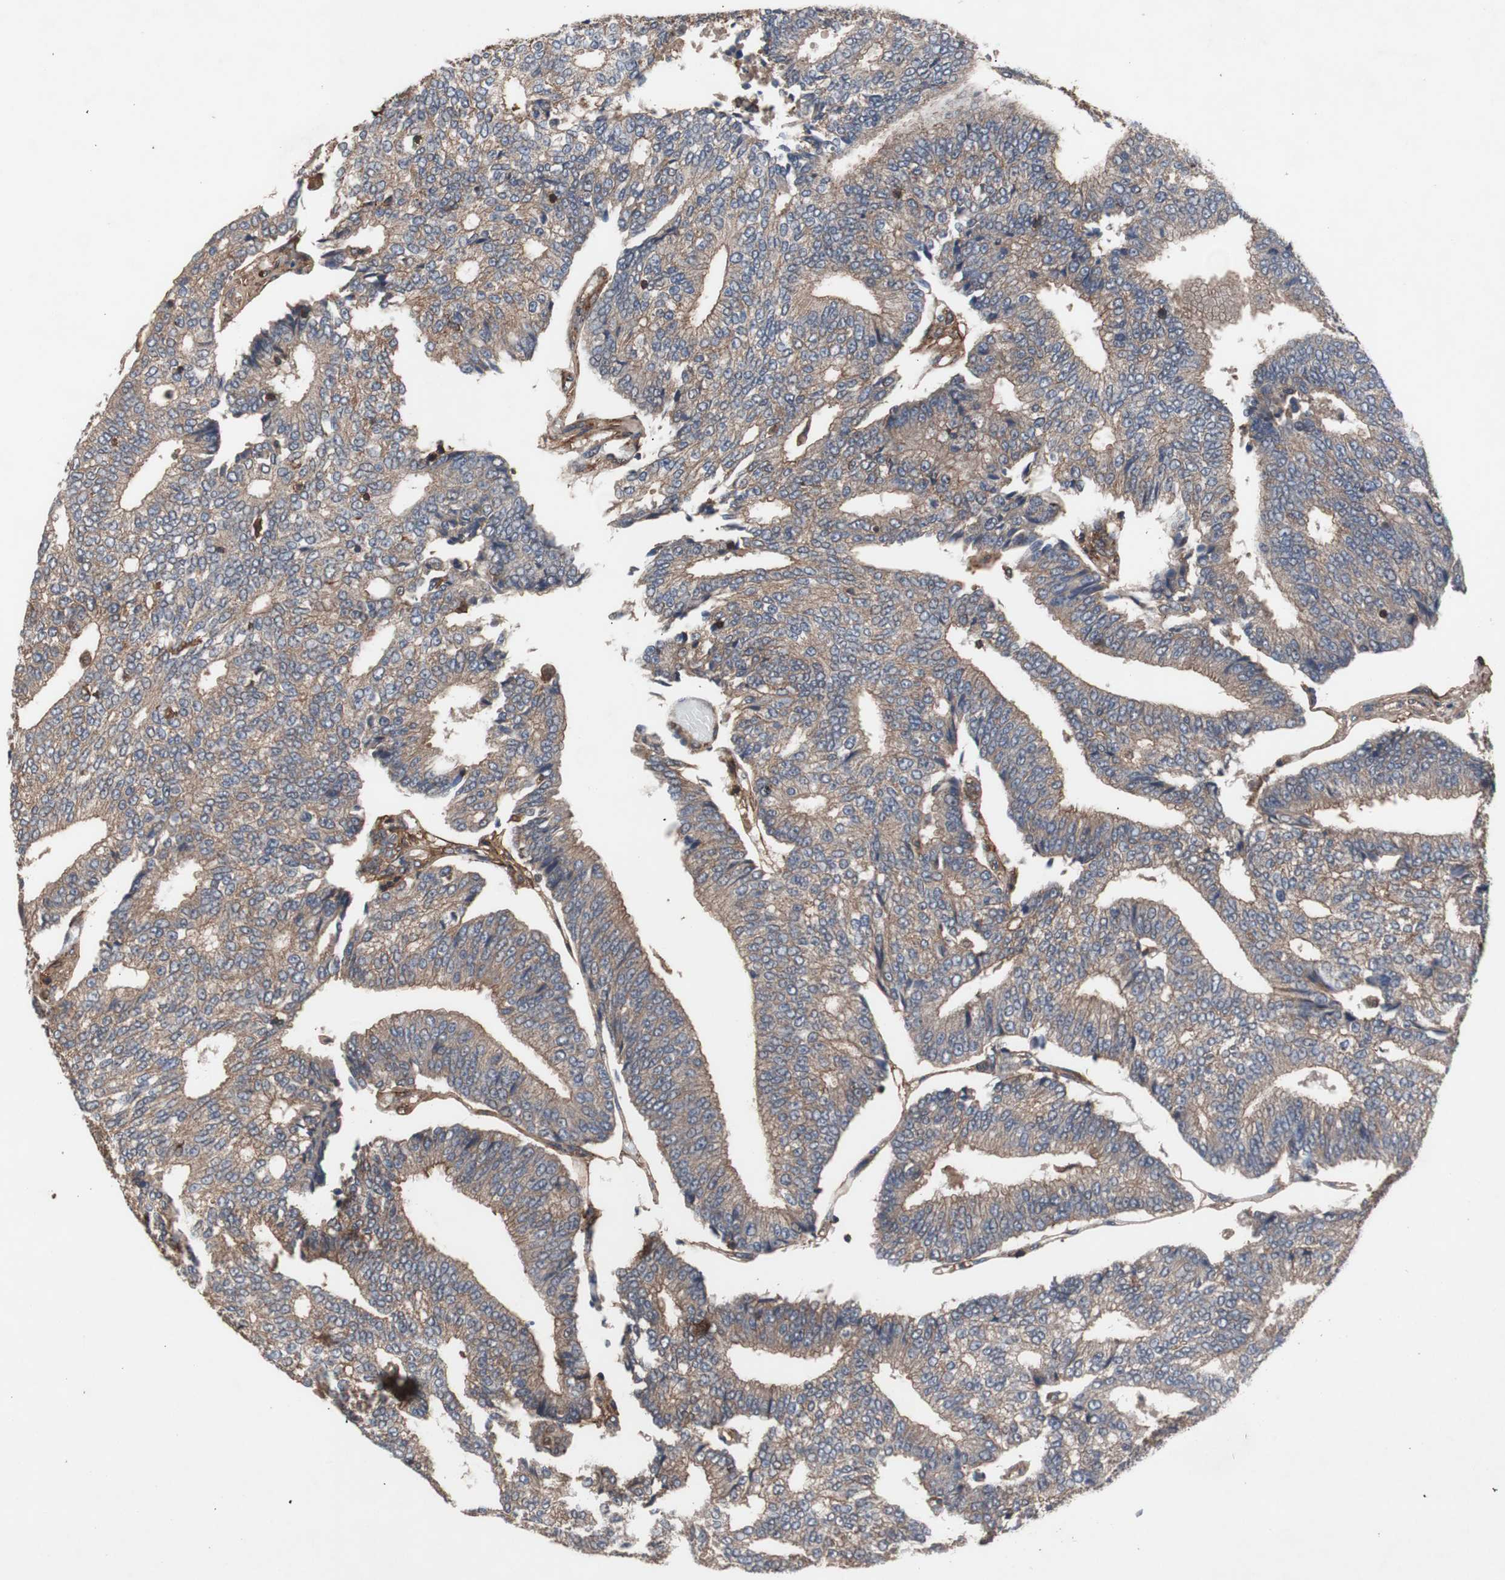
{"staining": {"intensity": "moderate", "quantity": ">75%", "location": "cytoplasmic/membranous"}, "tissue": "prostate cancer", "cell_type": "Tumor cells", "image_type": "cancer", "snomed": [{"axis": "morphology", "description": "Adenocarcinoma, High grade"}, {"axis": "topography", "description": "Prostate"}], "caption": "Human prostate high-grade adenocarcinoma stained with a brown dye demonstrates moderate cytoplasmic/membranous positive positivity in about >75% of tumor cells.", "gene": "COL6A2", "patient": {"sex": "male", "age": 55}}